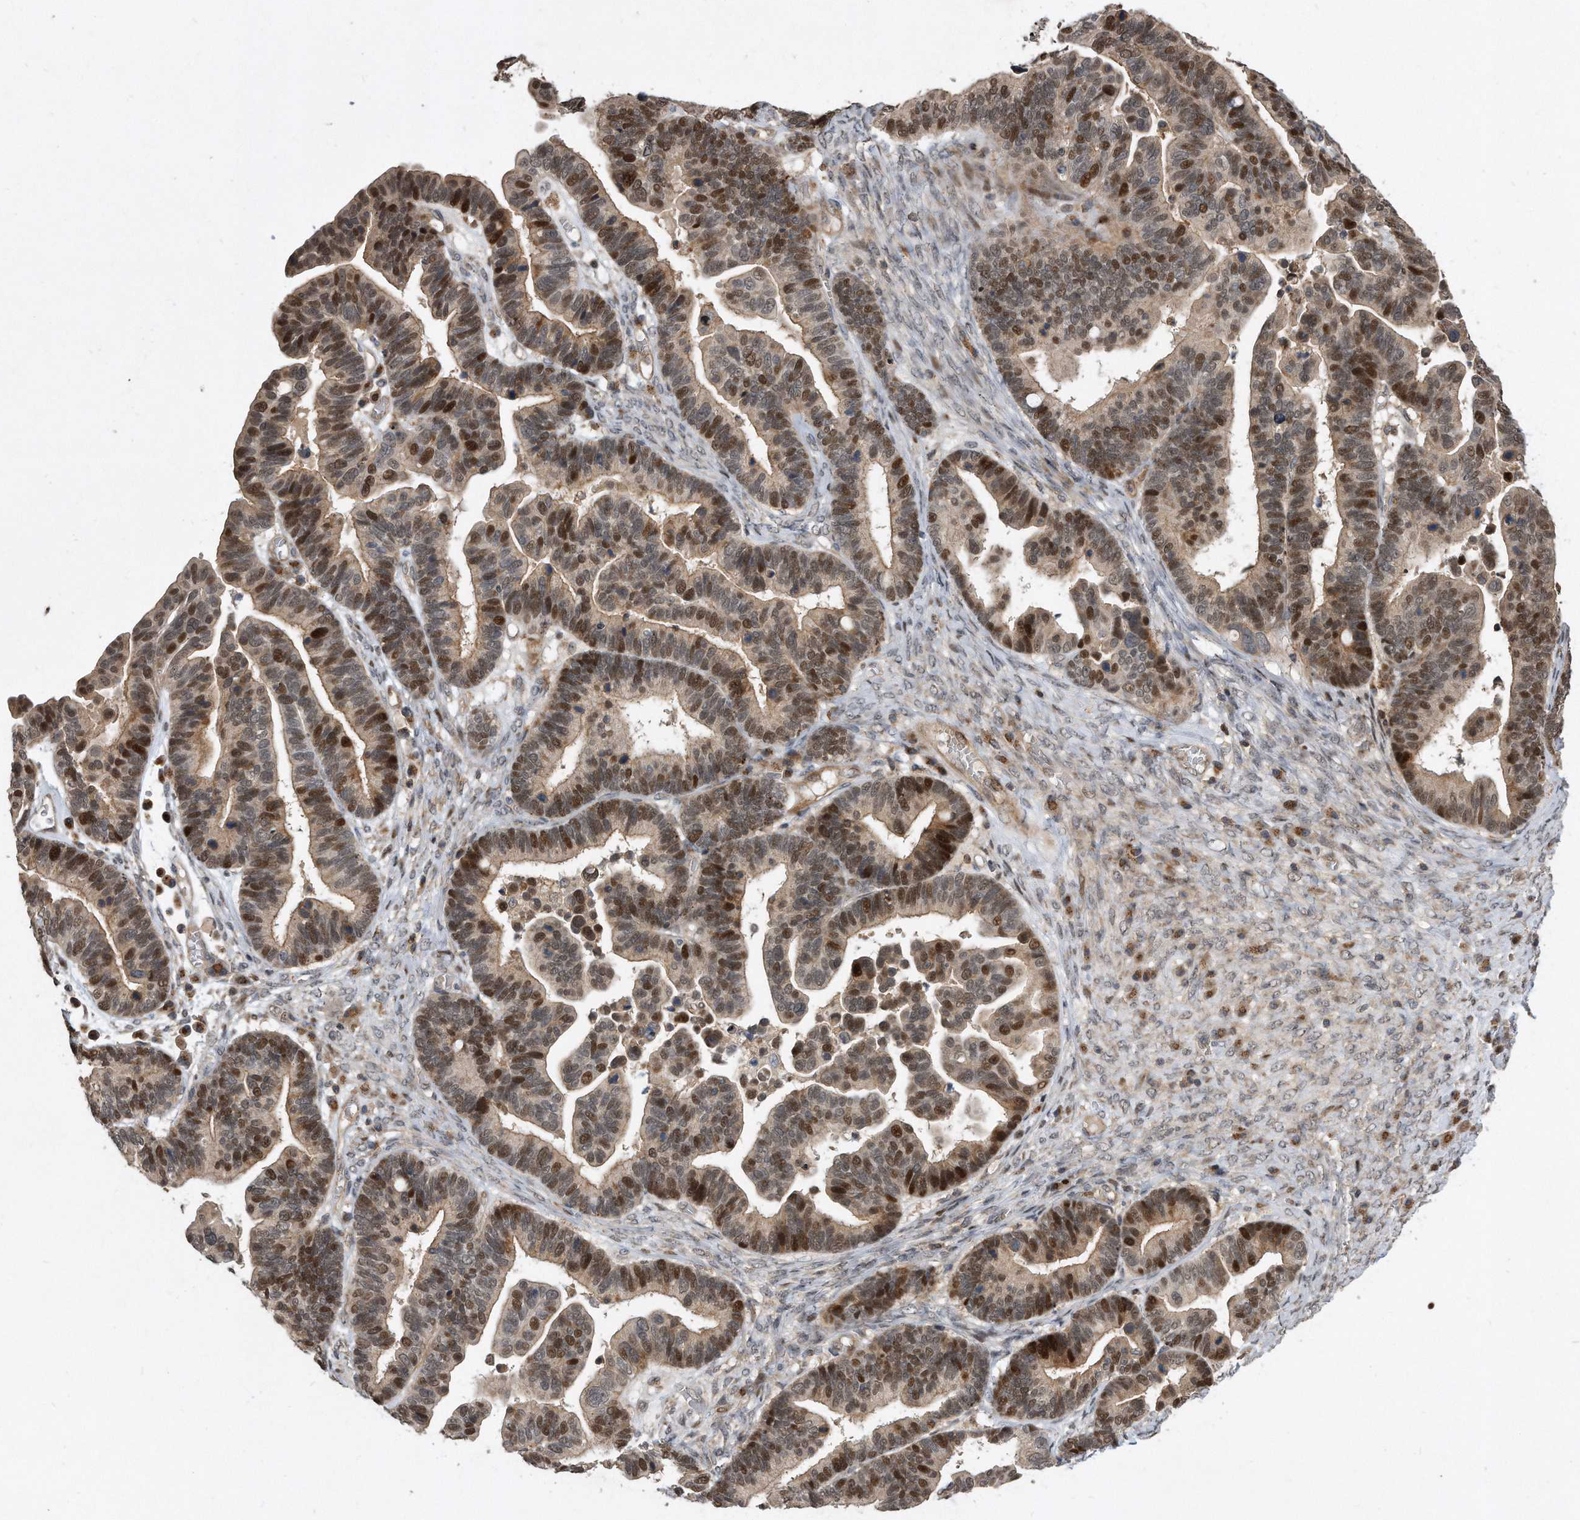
{"staining": {"intensity": "moderate", "quantity": ">75%", "location": "nuclear"}, "tissue": "ovarian cancer", "cell_type": "Tumor cells", "image_type": "cancer", "snomed": [{"axis": "morphology", "description": "Cystadenocarcinoma, serous, NOS"}, {"axis": "topography", "description": "Ovary"}], "caption": "An image of serous cystadenocarcinoma (ovarian) stained for a protein demonstrates moderate nuclear brown staining in tumor cells. (brown staining indicates protein expression, while blue staining denotes nuclei).", "gene": "PGBD2", "patient": {"sex": "female", "age": 56}}